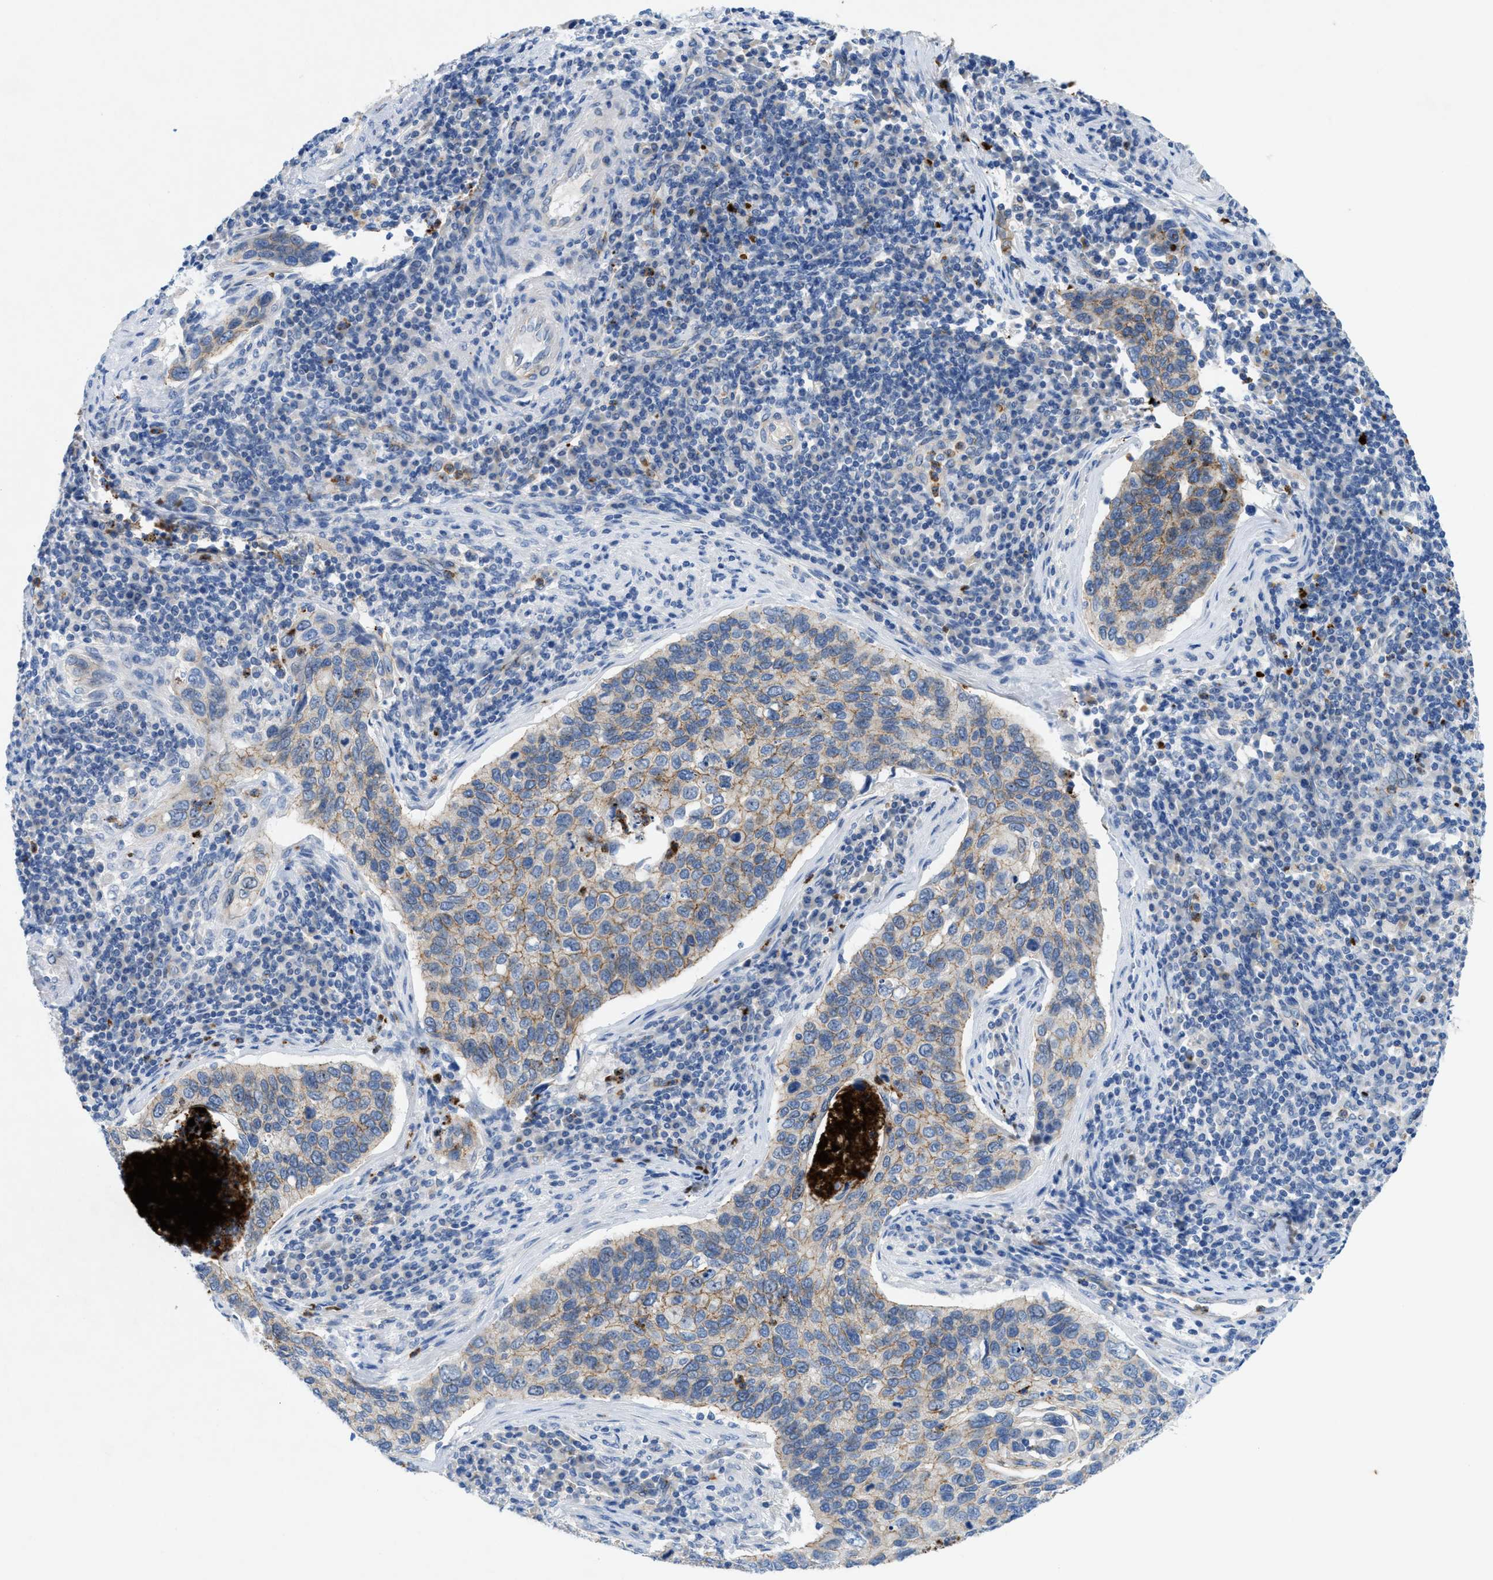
{"staining": {"intensity": "weak", "quantity": "25%-75%", "location": "cytoplasmic/membranous"}, "tissue": "cervical cancer", "cell_type": "Tumor cells", "image_type": "cancer", "snomed": [{"axis": "morphology", "description": "Squamous cell carcinoma, NOS"}, {"axis": "topography", "description": "Cervix"}], "caption": "Immunohistochemical staining of human cervical squamous cell carcinoma reveals low levels of weak cytoplasmic/membranous positivity in approximately 25%-75% of tumor cells. (Stains: DAB in brown, nuclei in blue, Microscopy: brightfield microscopy at high magnification).", "gene": "CMTM1", "patient": {"sex": "female", "age": 53}}